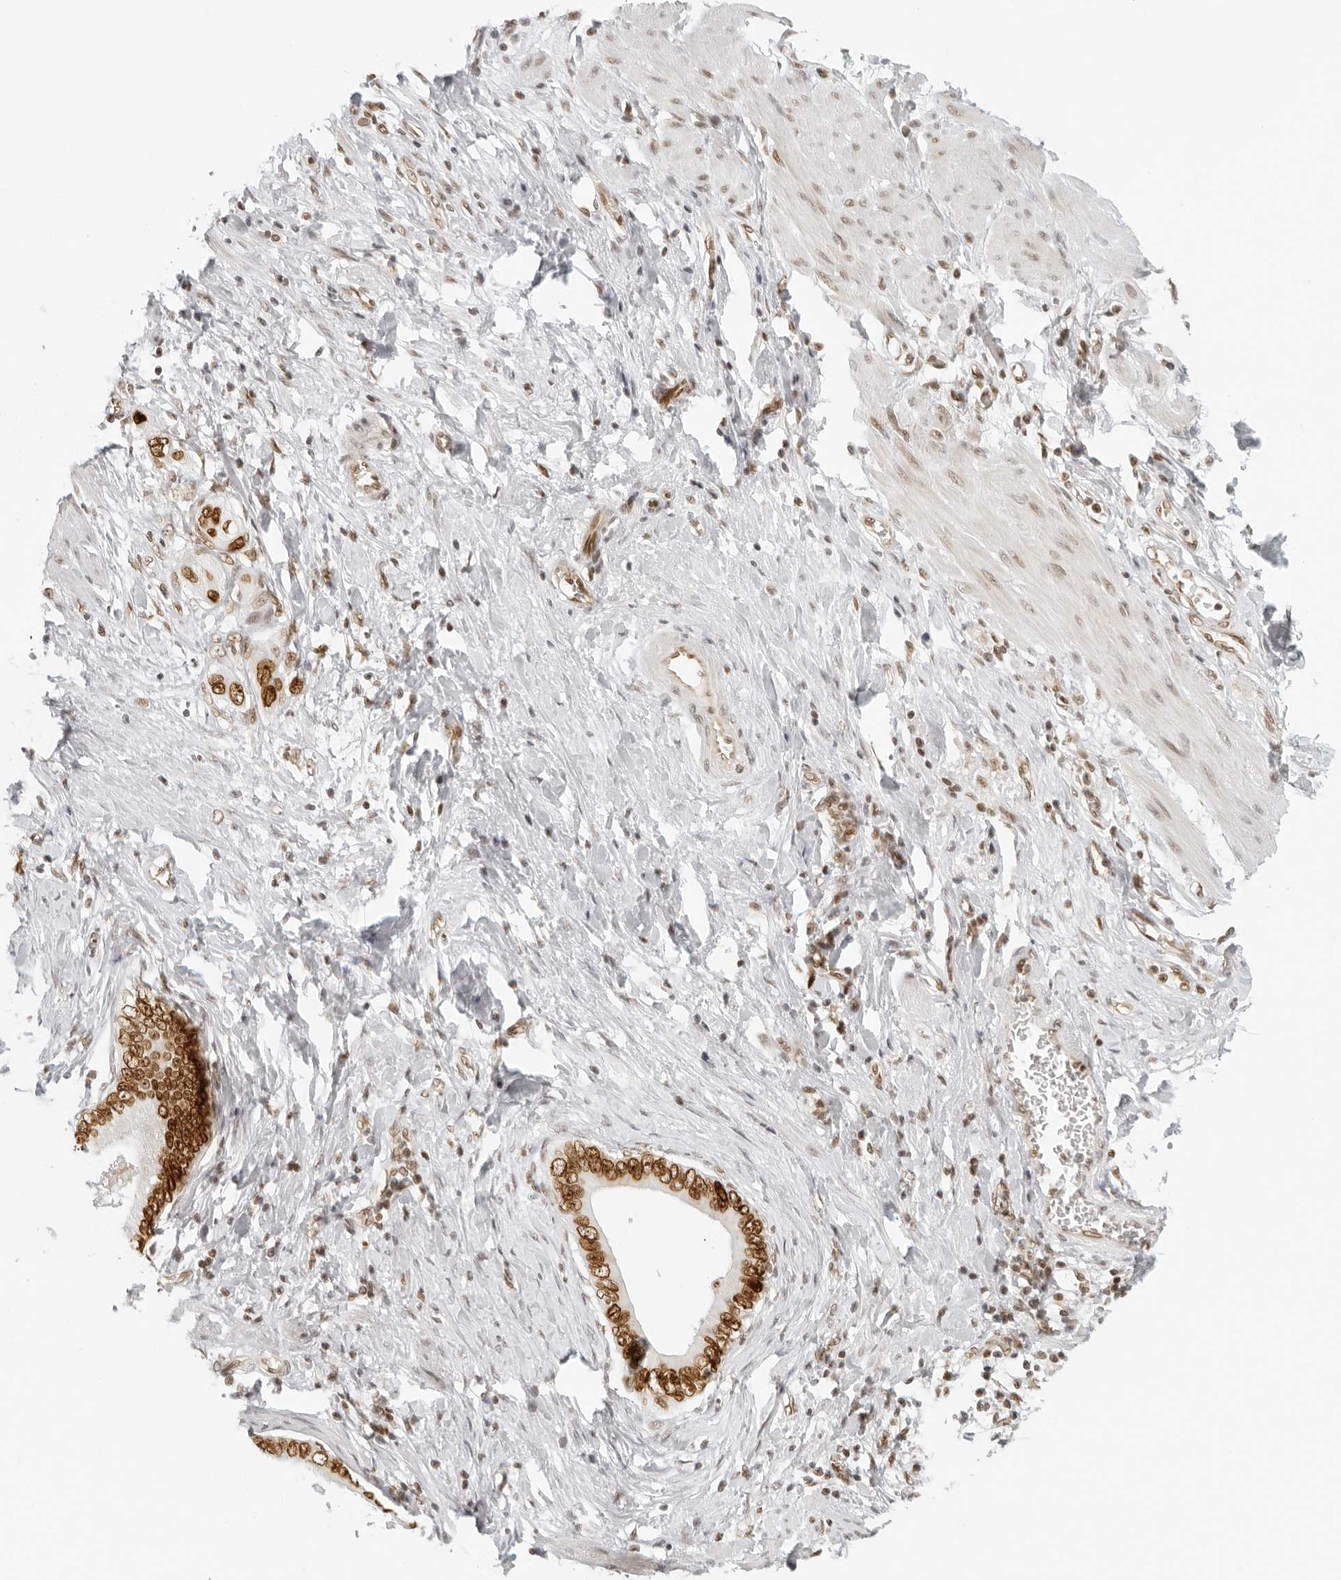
{"staining": {"intensity": "strong", "quantity": ">75%", "location": "nuclear"}, "tissue": "pancreatic cancer", "cell_type": "Tumor cells", "image_type": "cancer", "snomed": [{"axis": "morphology", "description": "Normal tissue, NOS"}, {"axis": "topography", "description": "Lymph node"}], "caption": "The photomicrograph reveals immunohistochemical staining of pancreatic cancer. There is strong nuclear positivity is identified in approximately >75% of tumor cells. (brown staining indicates protein expression, while blue staining denotes nuclei).", "gene": "RCC1", "patient": {"sex": "male", "age": 50}}